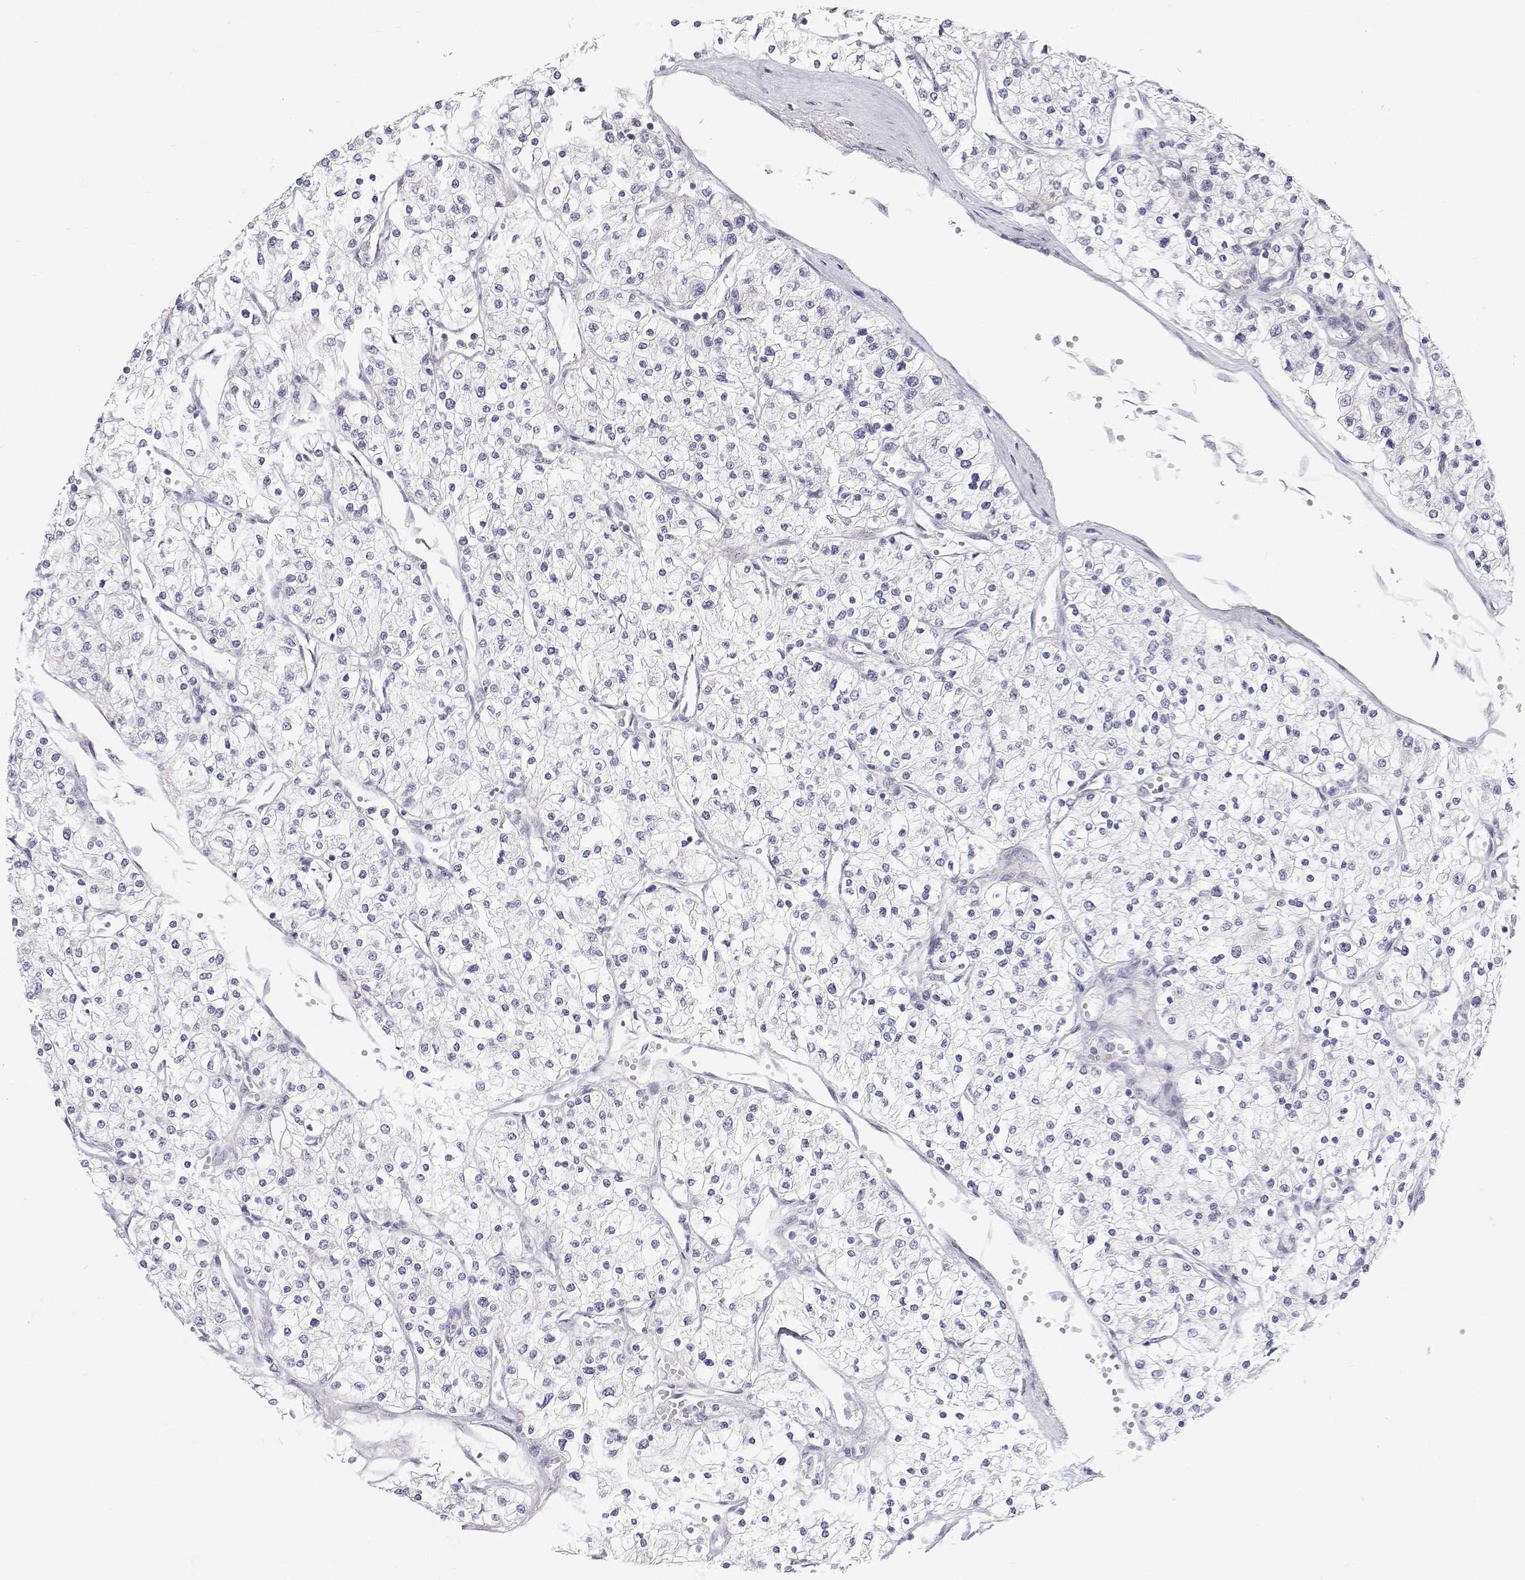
{"staining": {"intensity": "negative", "quantity": "none", "location": "none"}, "tissue": "renal cancer", "cell_type": "Tumor cells", "image_type": "cancer", "snomed": [{"axis": "morphology", "description": "Adenocarcinoma, NOS"}, {"axis": "topography", "description": "Kidney"}], "caption": "DAB immunohistochemical staining of human renal cancer demonstrates no significant expression in tumor cells.", "gene": "MYPN", "patient": {"sex": "male", "age": 80}}